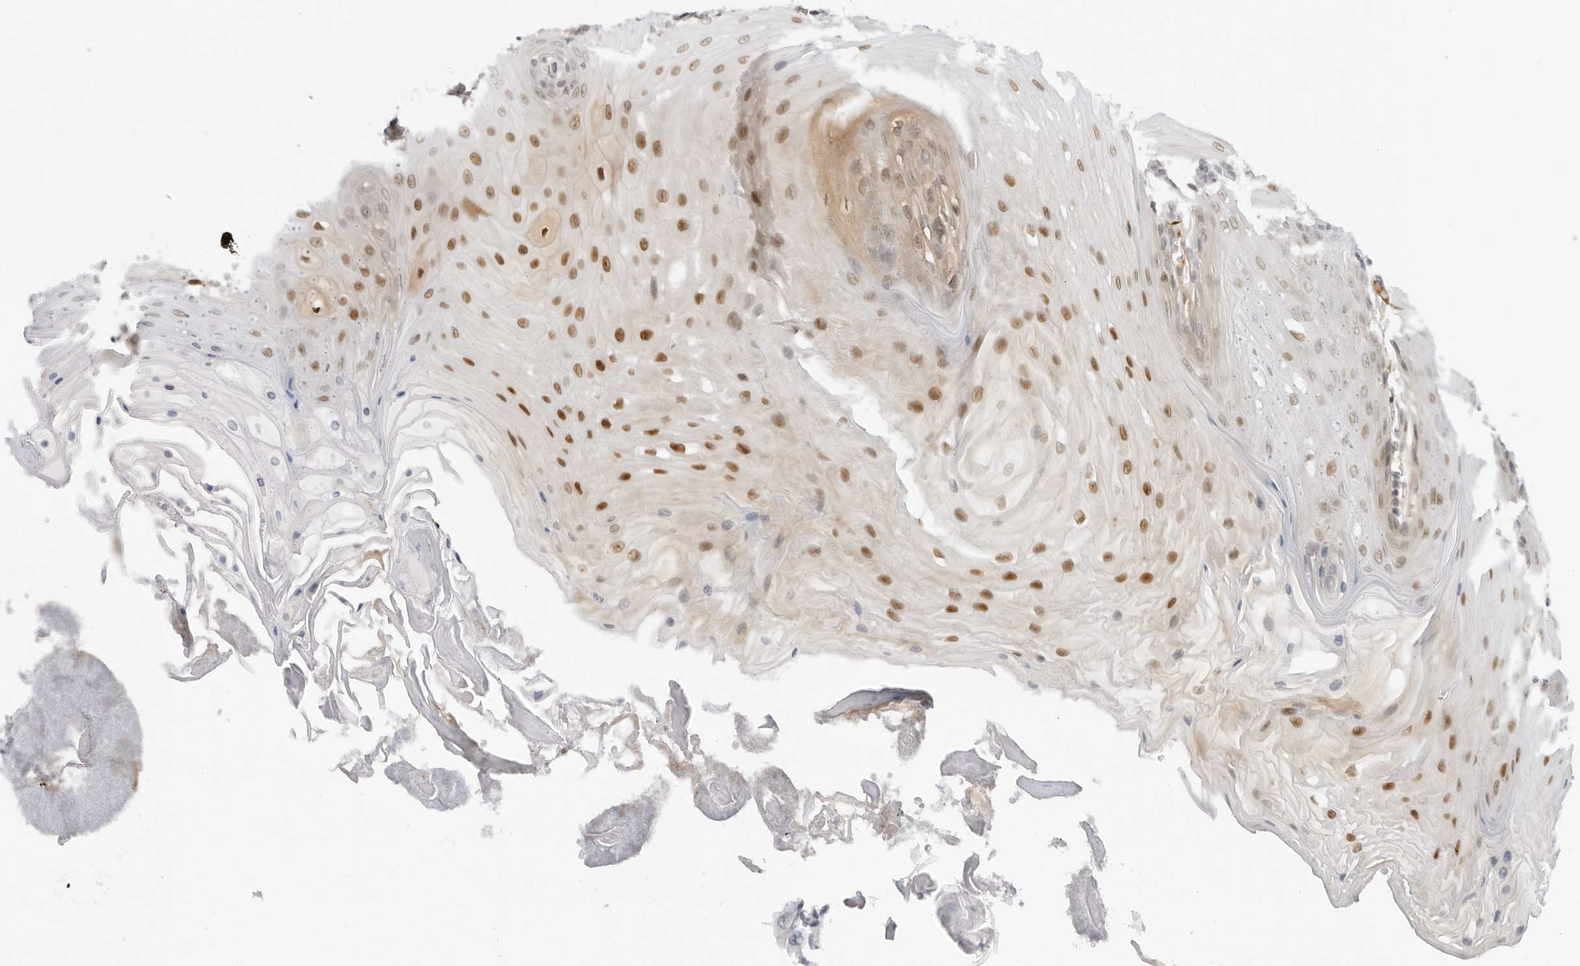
{"staining": {"intensity": "moderate", "quantity": "25%-75%", "location": "nuclear"}, "tissue": "oral mucosa", "cell_type": "Squamous epithelial cells", "image_type": "normal", "snomed": [{"axis": "morphology", "description": "Normal tissue, NOS"}, {"axis": "morphology", "description": "Squamous cell carcinoma, NOS"}, {"axis": "topography", "description": "Skeletal muscle"}, {"axis": "topography", "description": "Oral tissue"}, {"axis": "topography", "description": "Salivary gland"}, {"axis": "topography", "description": "Head-Neck"}], "caption": "Immunohistochemistry (IHC) histopathology image of unremarkable oral mucosa stained for a protein (brown), which exhibits medium levels of moderate nuclear positivity in about 25%-75% of squamous epithelial cells.", "gene": "SUGCT", "patient": {"sex": "male", "age": 54}}